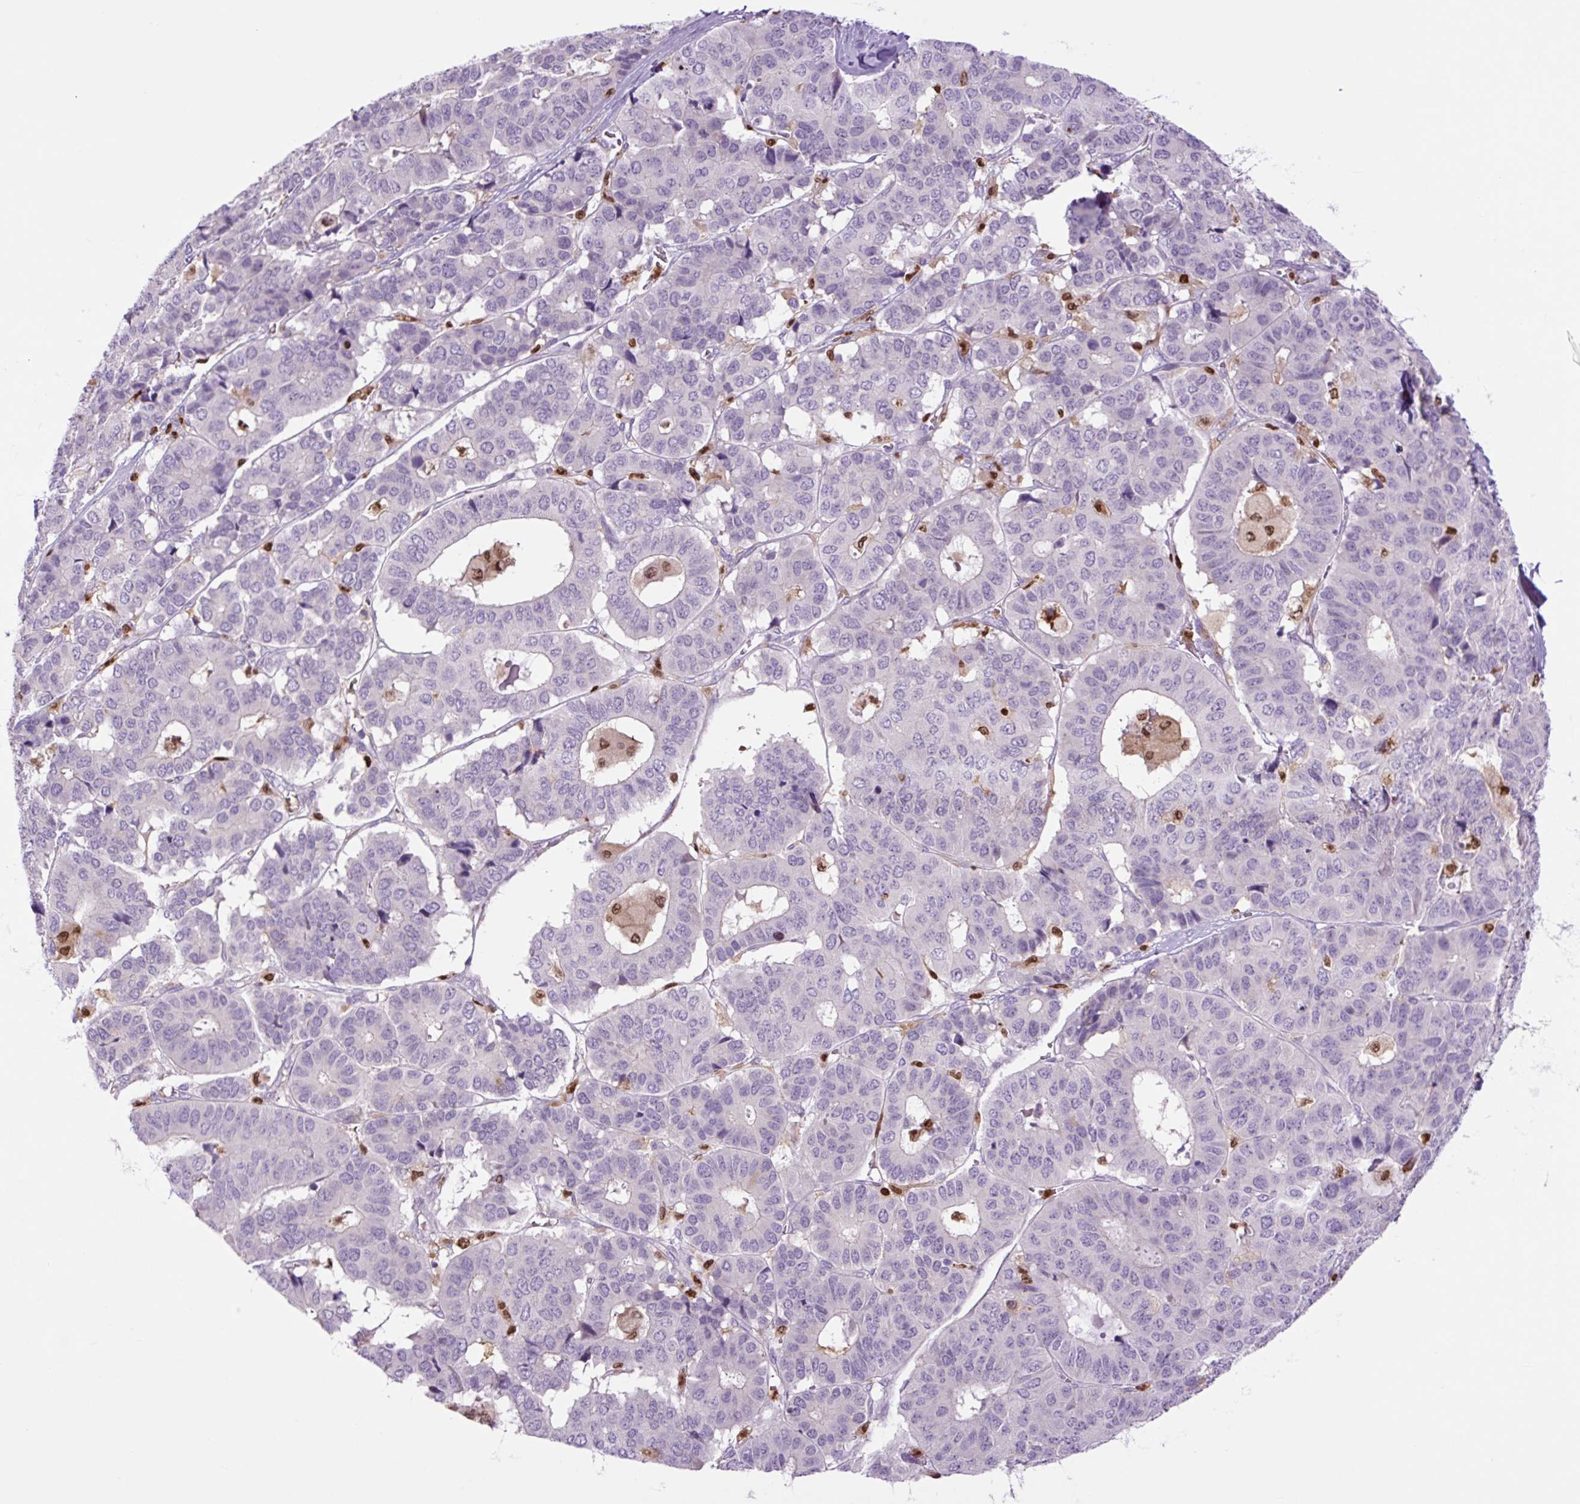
{"staining": {"intensity": "negative", "quantity": "none", "location": "none"}, "tissue": "pancreatic cancer", "cell_type": "Tumor cells", "image_type": "cancer", "snomed": [{"axis": "morphology", "description": "Adenocarcinoma, NOS"}, {"axis": "topography", "description": "Pancreas"}], "caption": "Pancreatic cancer (adenocarcinoma) stained for a protein using immunohistochemistry reveals no expression tumor cells.", "gene": "SPI1", "patient": {"sex": "male", "age": 50}}